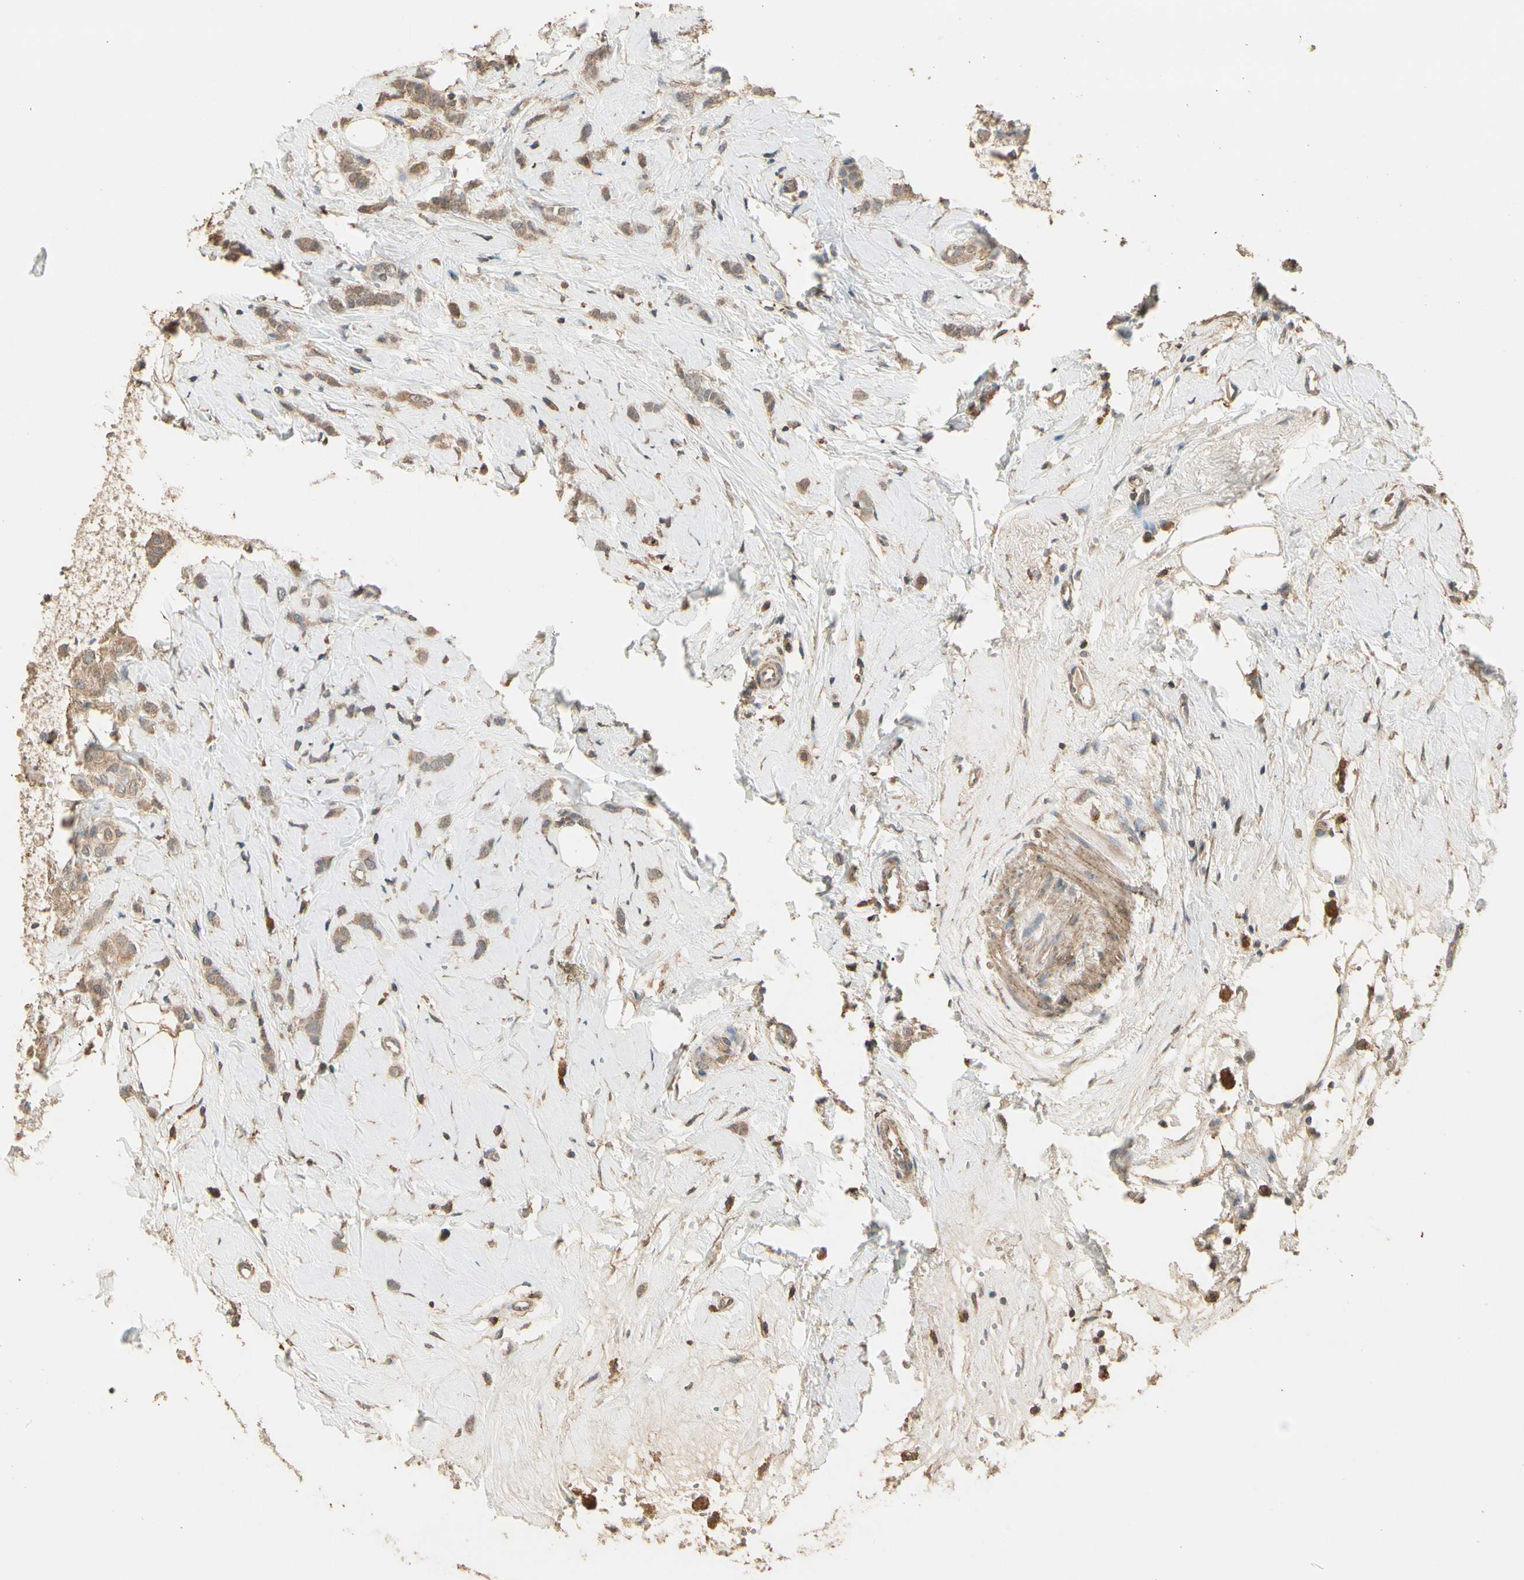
{"staining": {"intensity": "weak", "quantity": ">75%", "location": "cytoplasmic/membranous"}, "tissue": "breast cancer", "cell_type": "Tumor cells", "image_type": "cancer", "snomed": [{"axis": "morphology", "description": "Lobular carcinoma"}, {"axis": "topography", "description": "Breast"}], "caption": "Human breast cancer (lobular carcinoma) stained with a brown dye demonstrates weak cytoplasmic/membranous positive expression in about >75% of tumor cells.", "gene": "CDH6", "patient": {"sex": "female", "age": 60}}